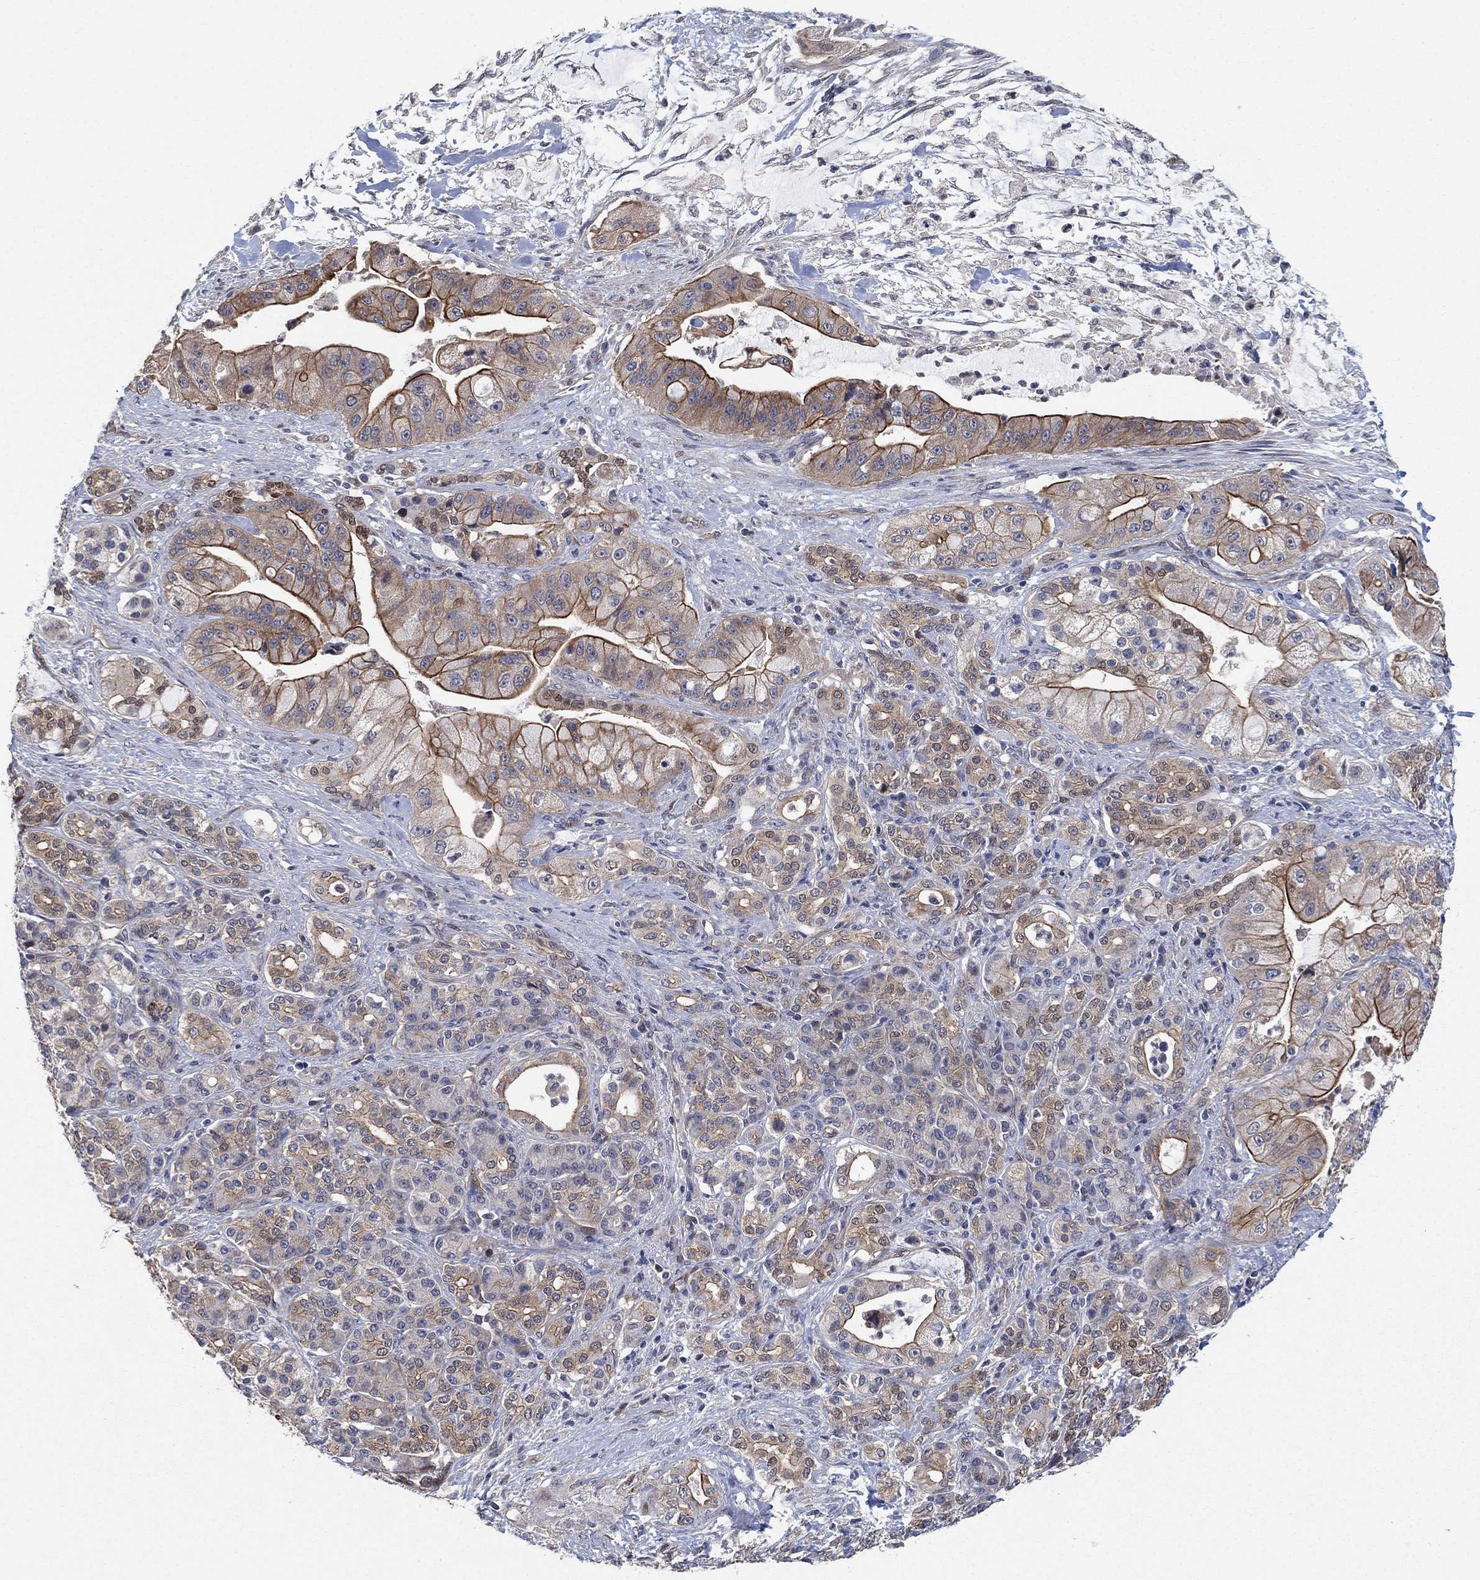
{"staining": {"intensity": "strong", "quantity": "<25%", "location": "cytoplasmic/membranous"}, "tissue": "pancreatic cancer", "cell_type": "Tumor cells", "image_type": "cancer", "snomed": [{"axis": "morphology", "description": "Normal tissue, NOS"}, {"axis": "morphology", "description": "Inflammation, NOS"}, {"axis": "morphology", "description": "Adenocarcinoma, NOS"}, {"axis": "topography", "description": "Pancreas"}], "caption": "A high-resolution histopathology image shows immunohistochemistry (IHC) staining of pancreatic adenocarcinoma, which displays strong cytoplasmic/membranous staining in approximately <25% of tumor cells. The staining was performed using DAB (3,3'-diaminobenzidine), with brown indicating positive protein expression. Nuclei are stained blue with hematoxylin.", "gene": "MCUR1", "patient": {"sex": "male", "age": 57}}